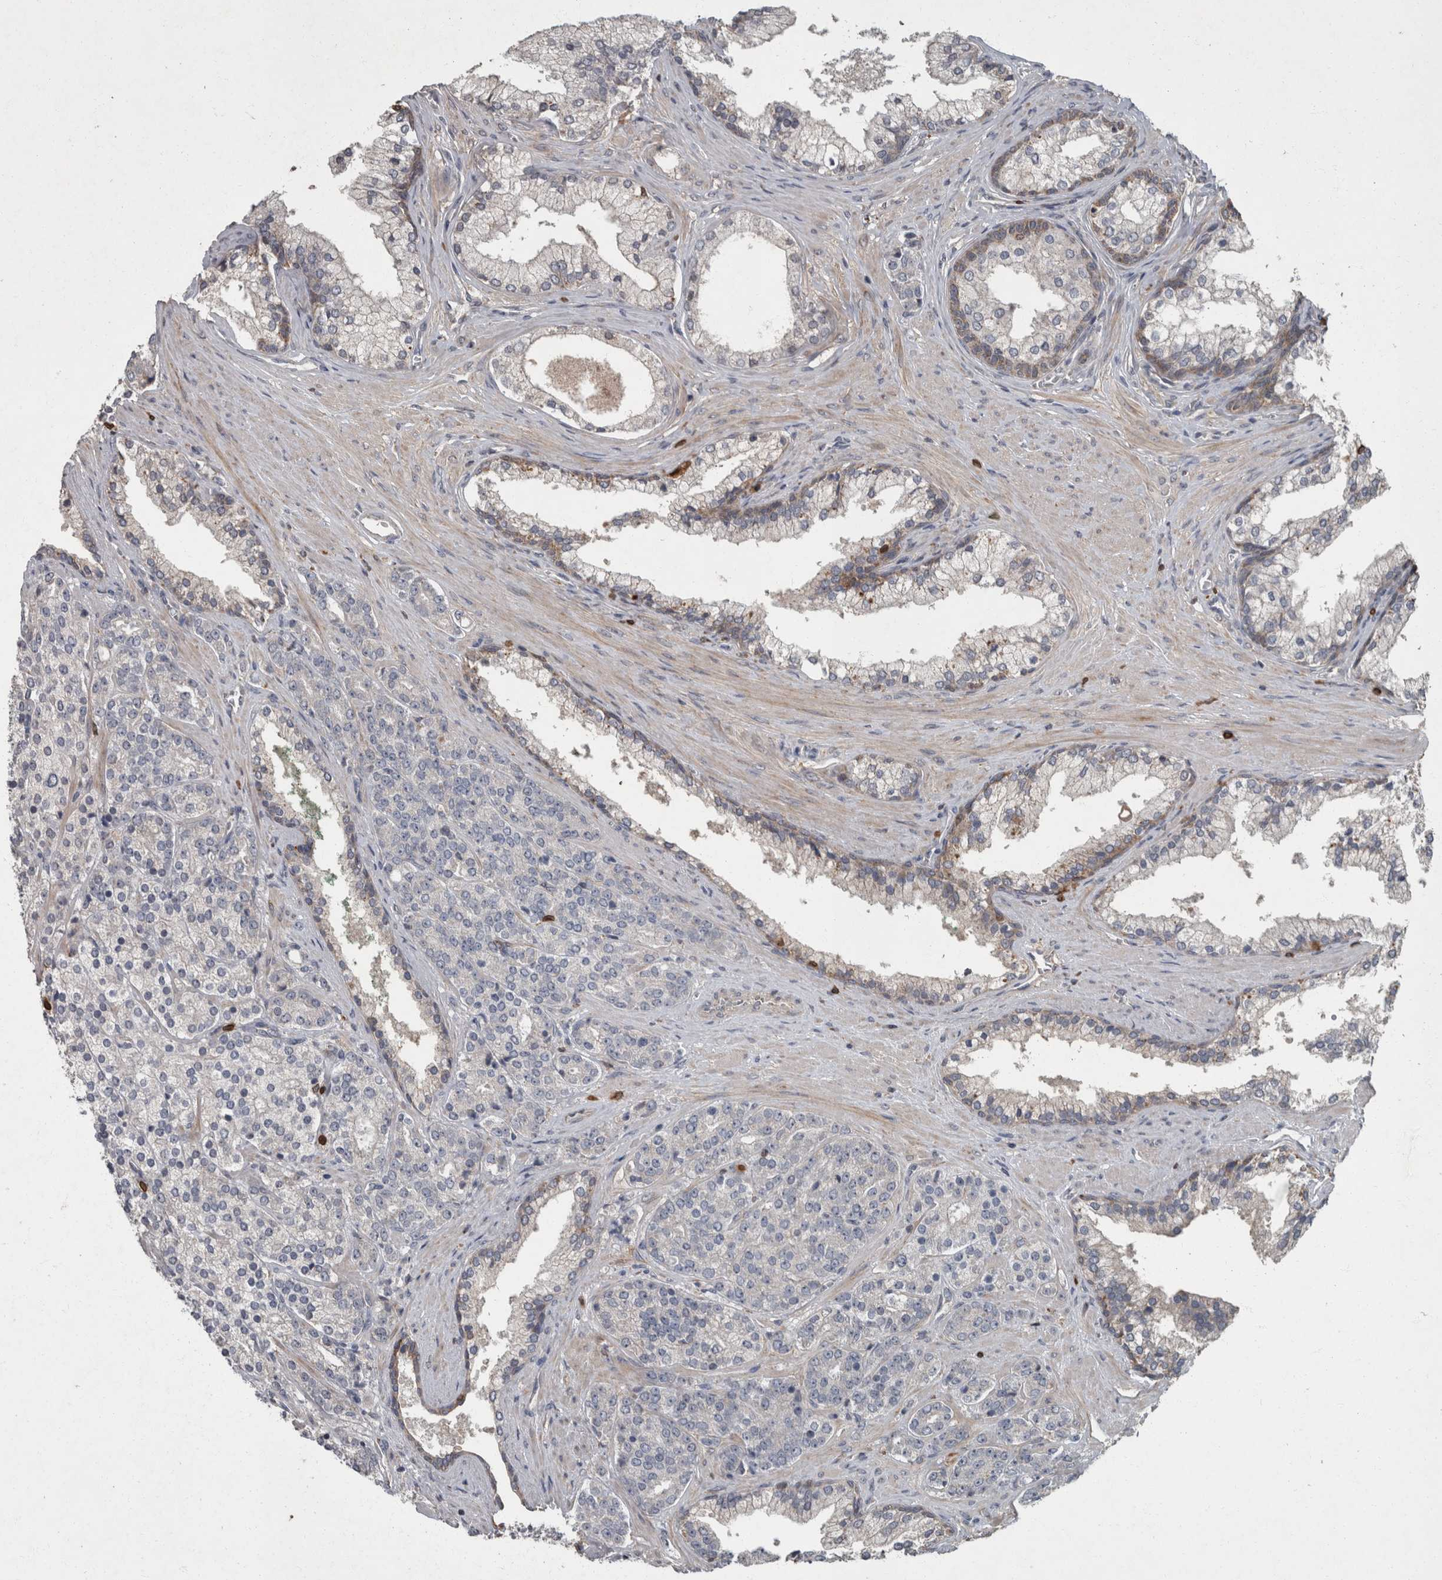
{"staining": {"intensity": "negative", "quantity": "none", "location": "none"}, "tissue": "prostate cancer", "cell_type": "Tumor cells", "image_type": "cancer", "snomed": [{"axis": "morphology", "description": "Adenocarcinoma, High grade"}, {"axis": "topography", "description": "Prostate"}], "caption": "Protein analysis of prostate cancer shows no significant expression in tumor cells.", "gene": "PPP1R3C", "patient": {"sex": "male", "age": 71}}